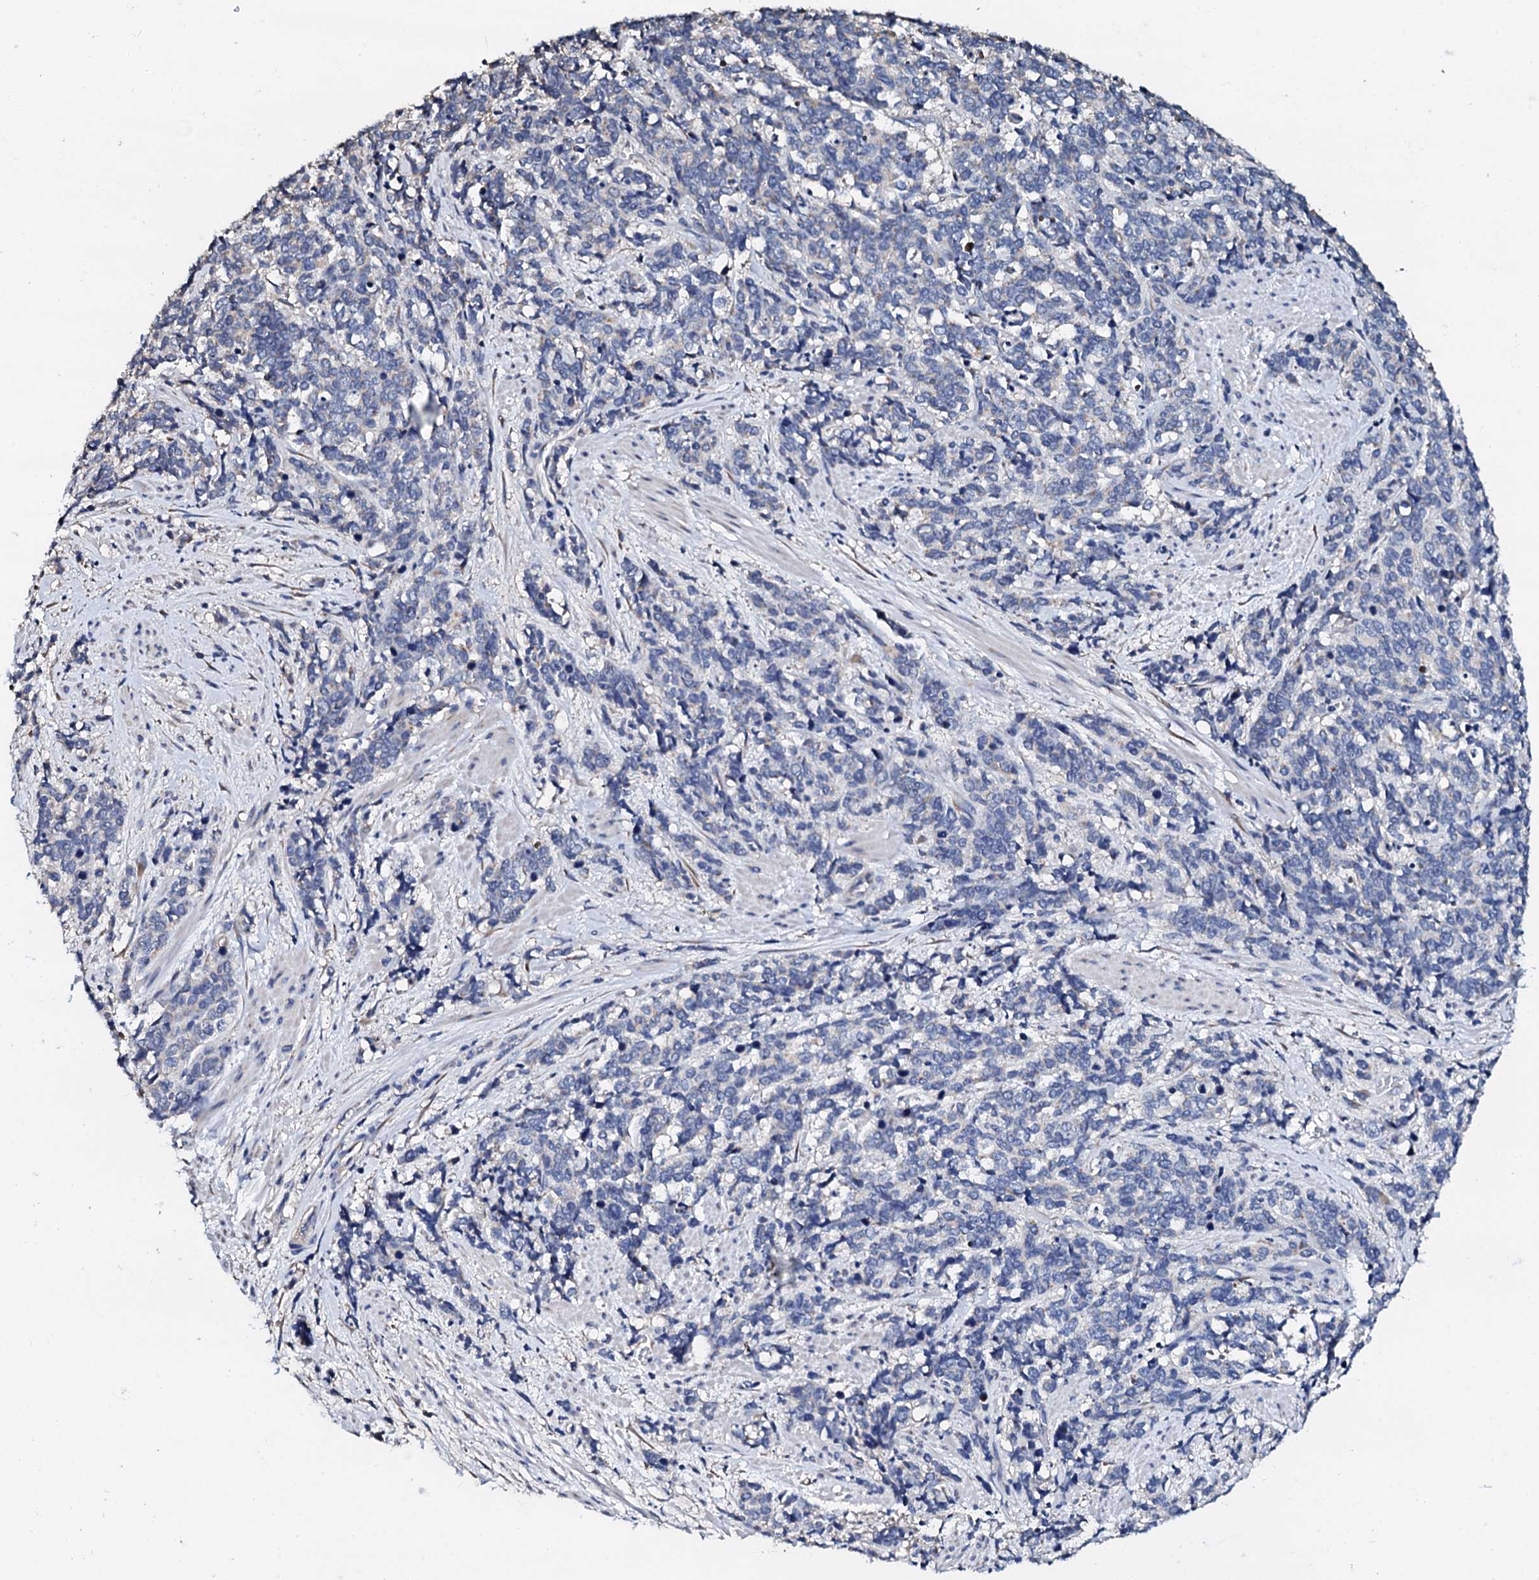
{"staining": {"intensity": "negative", "quantity": "none", "location": "none"}, "tissue": "cervical cancer", "cell_type": "Tumor cells", "image_type": "cancer", "snomed": [{"axis": "morphology", "description": "Squamous cell carcinoma, NOS"}, {"axis": "topography", "description": "Cervix"}], "caption": "A histopathology image of squamous cell carcinoma (cervical) stained for a protein displays no brown staining in tumor cells.", "gene": "AKAP3", "patient": {"sex": "female", "age": 60}}